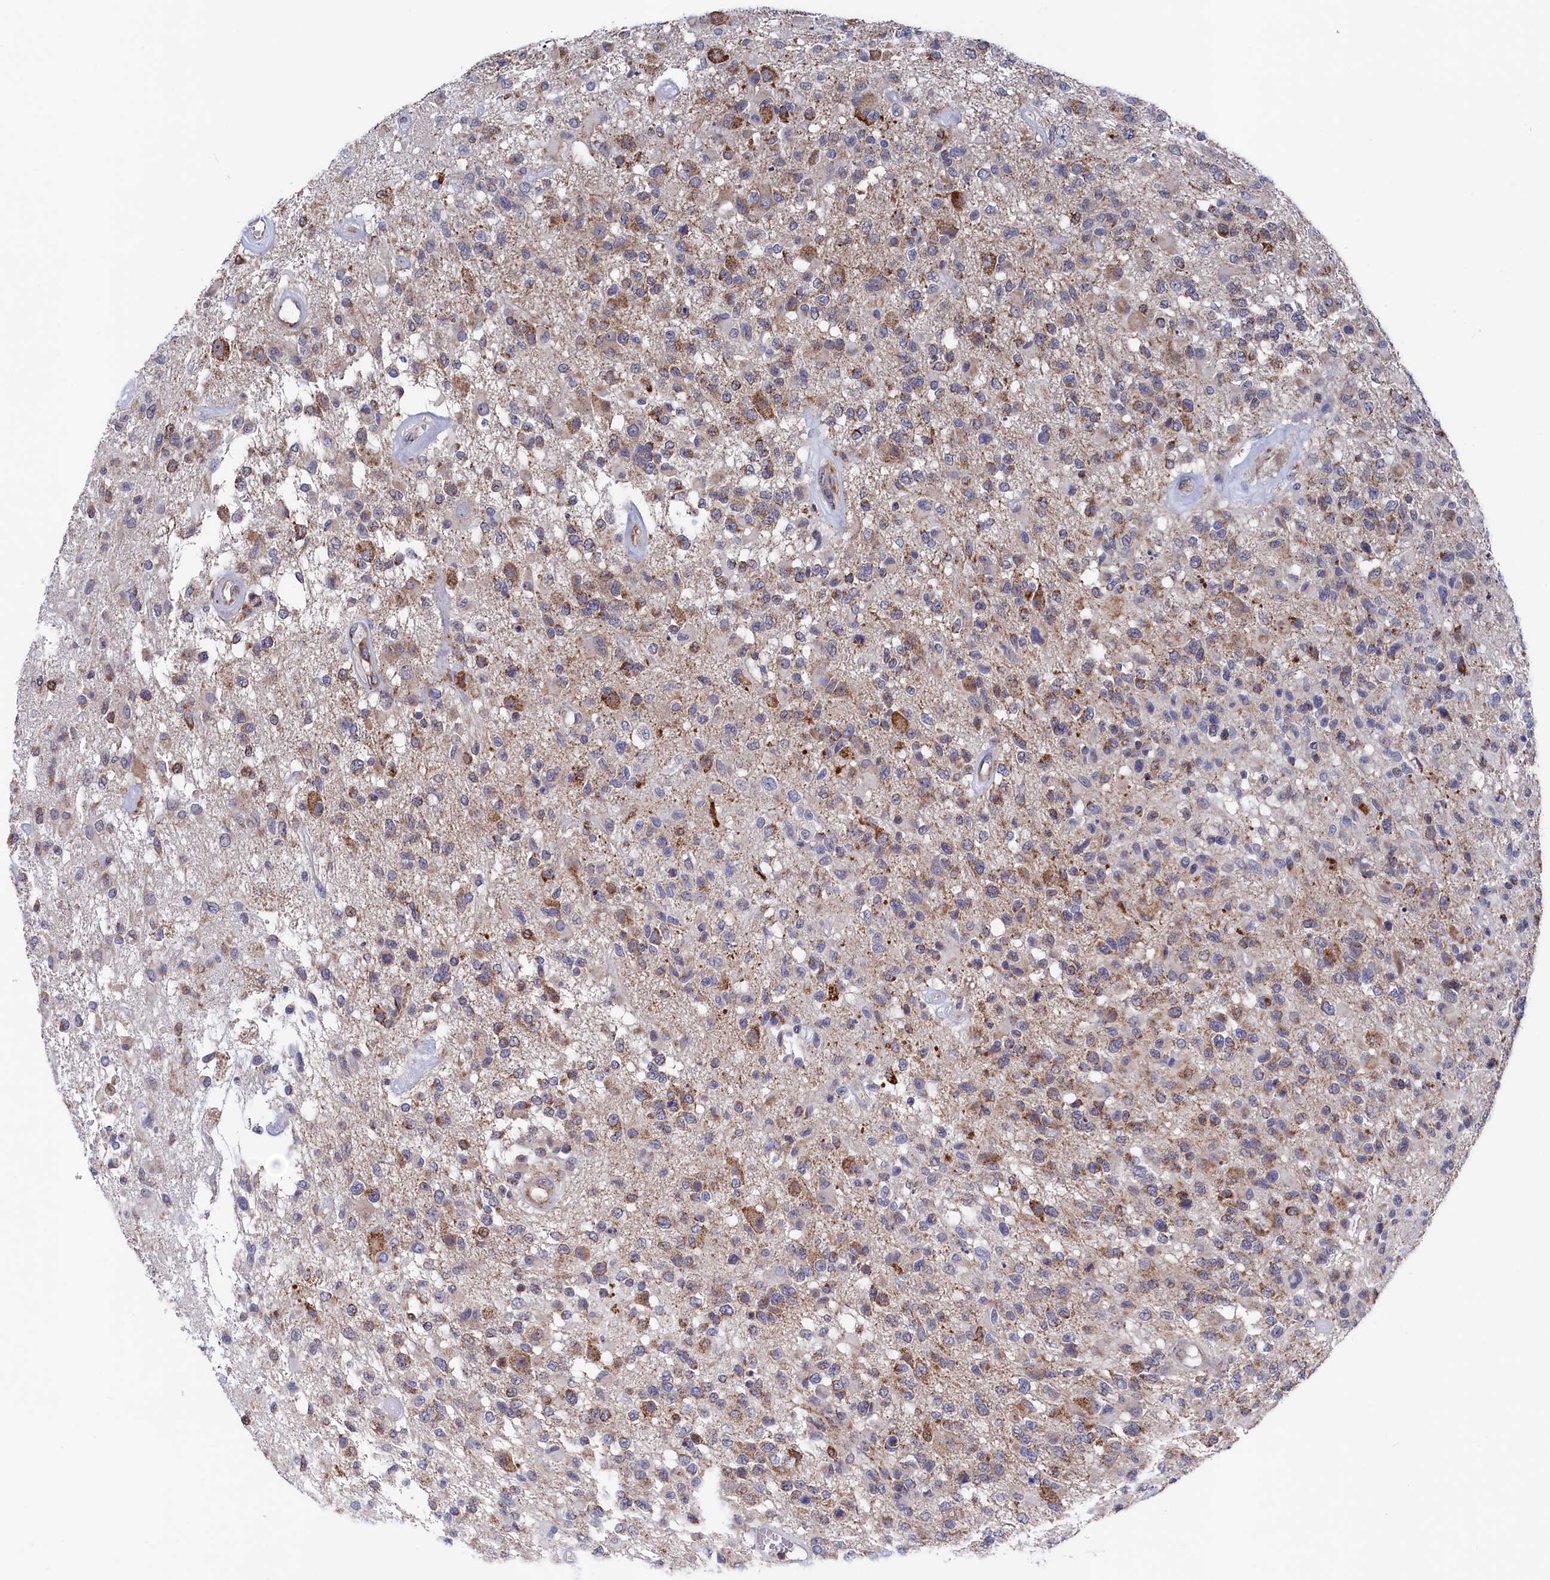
{"staining": {"intensity": "moderate", "quantity": "25%-75%", "location": "cytoplasmic/membranous"}, "tissue": "glioma", "cell_type": "Tumor cells", "image_type": "cancer", "snomed": [{"axis": "morphology", "description": "Glioma, malignant, High grade"}, {"axis": "morphology", "description": "Glioblastoma, NOS"}, {"axis": "topography", "description": "Brain"}], "caption": "Glioblastoma stained for a protein demonstrates moderate cytoplasmic/membranous positivity in tumor cells. (Brightfield microscopy of DAB IHC at high magnification).", "gene": "CHCHD1", "patient": {"sex": "male", "age": 60}}